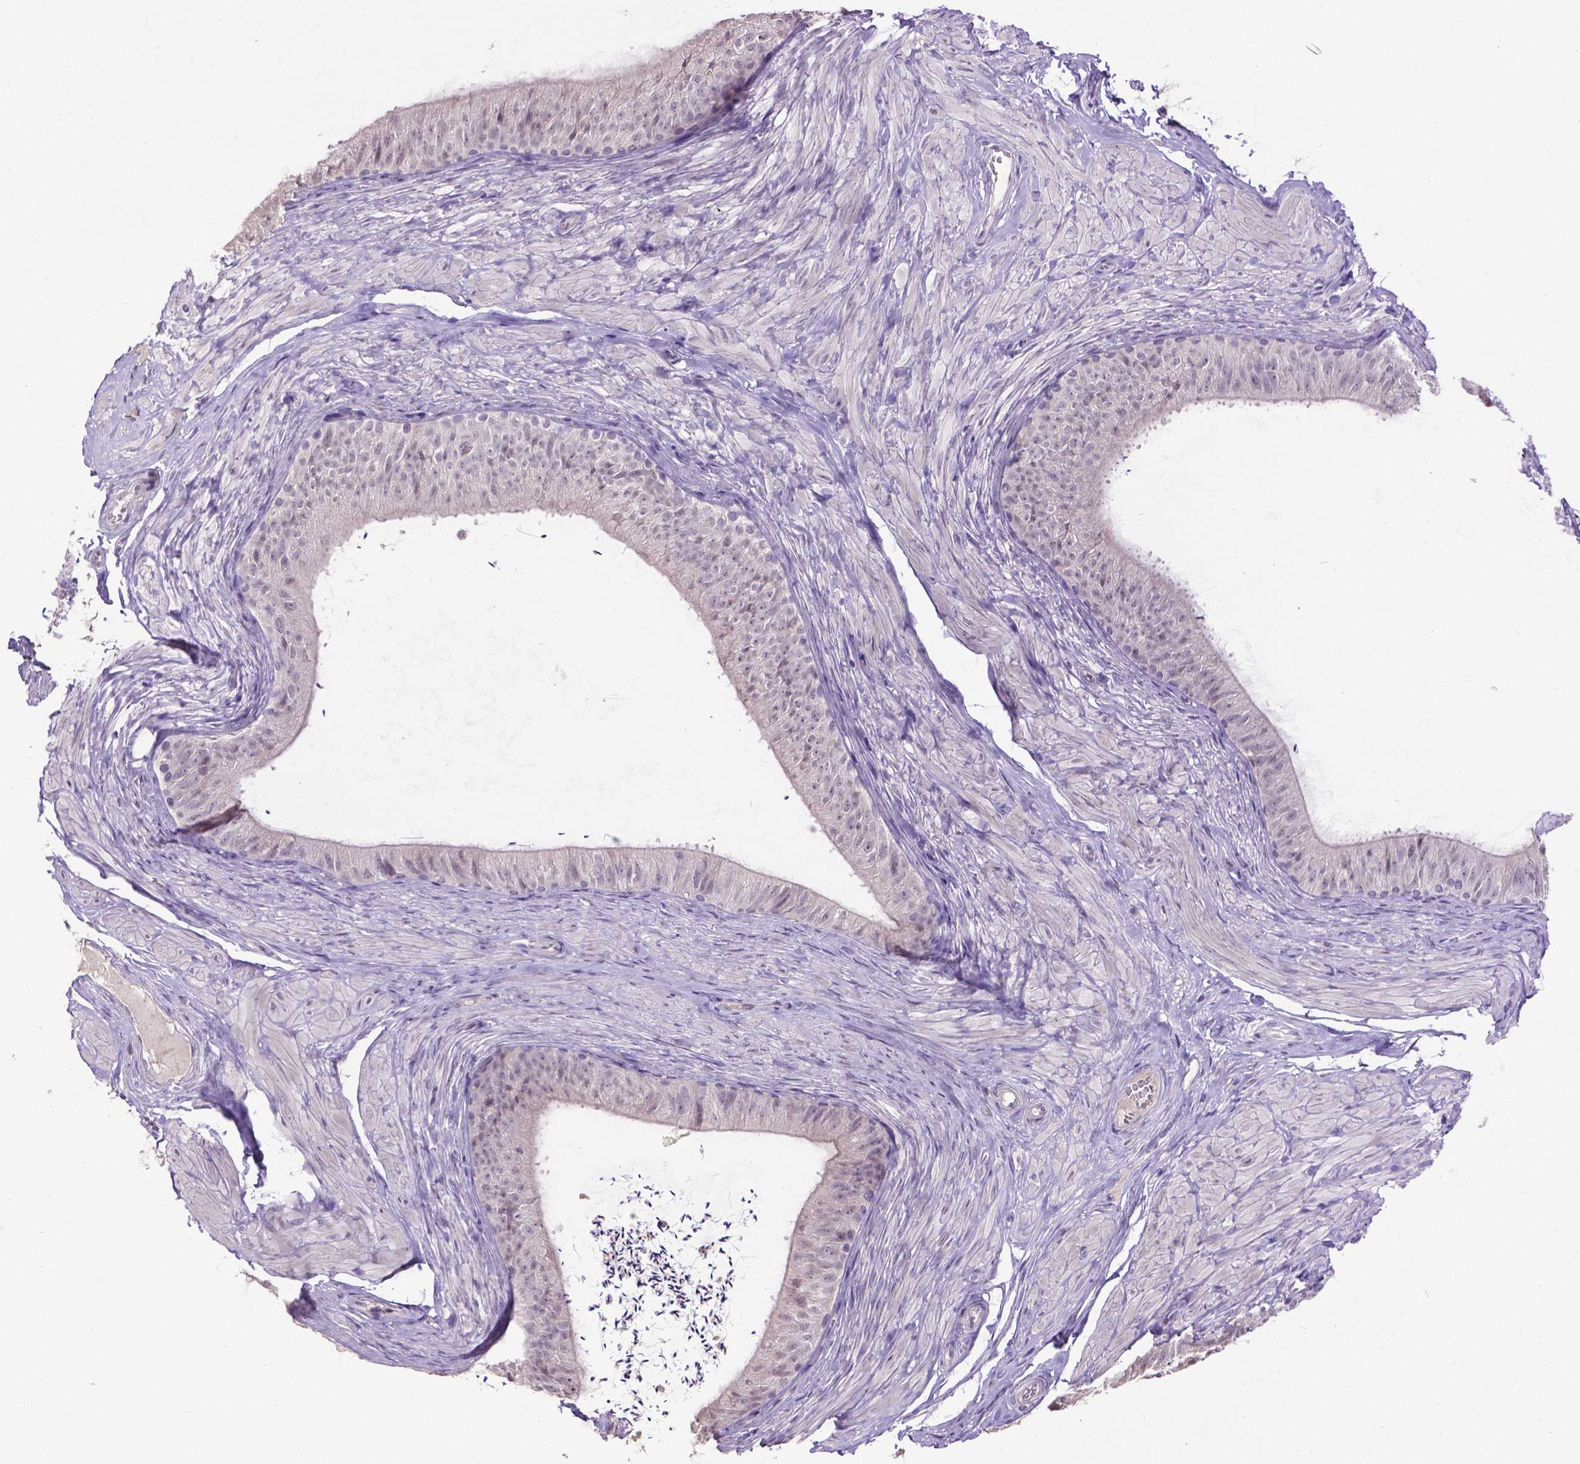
{"staining": {"intensity": "weak", "quantity": "<25%", "location": "nuclear"}, "tissue": "epididymis", "cell_type": "Glandular cells", "image_type": "normal", "snomed": [{"axis": "morphology", "description": "Normal tissue, NOS"}, {"axis": "topography", "description": "Epididymis, spermatic cord, NOS"}, {"axis": "topography", "description": "Epididymis"}, {"axis": "topography", "description": "Peripheral nerve tissue"}], "caption": "Human epididymis stained for a protein using immunohistochemistry (IHC) shows no positivity in glandular cells.", "gene": "CPM", "patient": {"sex": "male", "age": 29}}